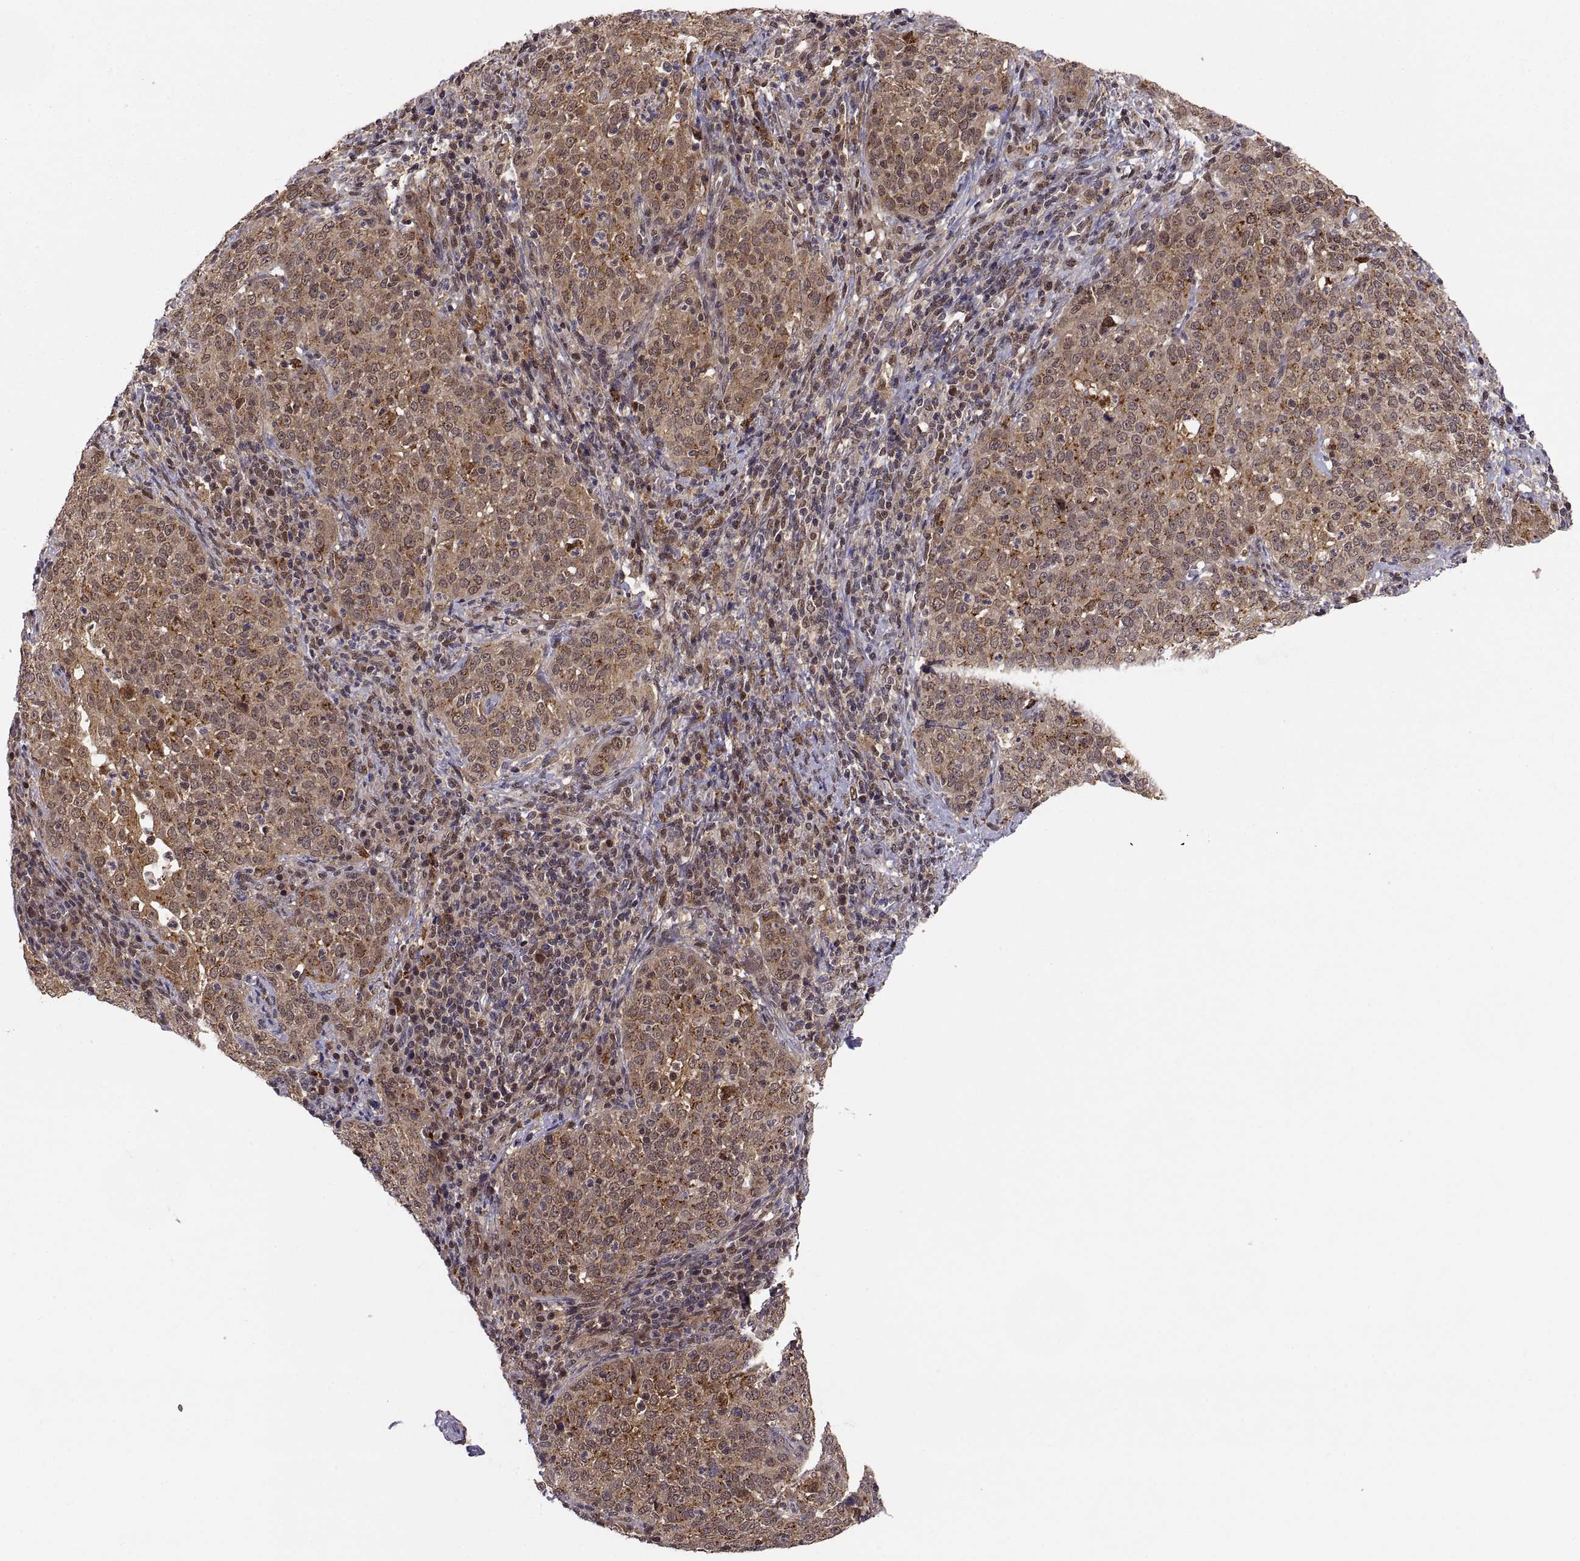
{"staining": {"intensity": "moderate", "quantity": ">75%", "location": "cytoplasmic/membranous"}, "tissue": "cervical cancer", "cell_type": "Tumor cells", "image_type": "cancer", "snomed": [{"axis": "morphology", "description": "Squamous cell carcinoma, NOS"}, {"axis": "topography", "description": "Cervix"}], "caption": "There is medium levels of moderate cytoplasmic/membranous staining in tumor cells of squamous cell carcinoma (cervical), as demonstrated by immunohistochemical staining (brown color).", "gene": "PSMC2", "patient": {"sex": "female", "age": 51}}